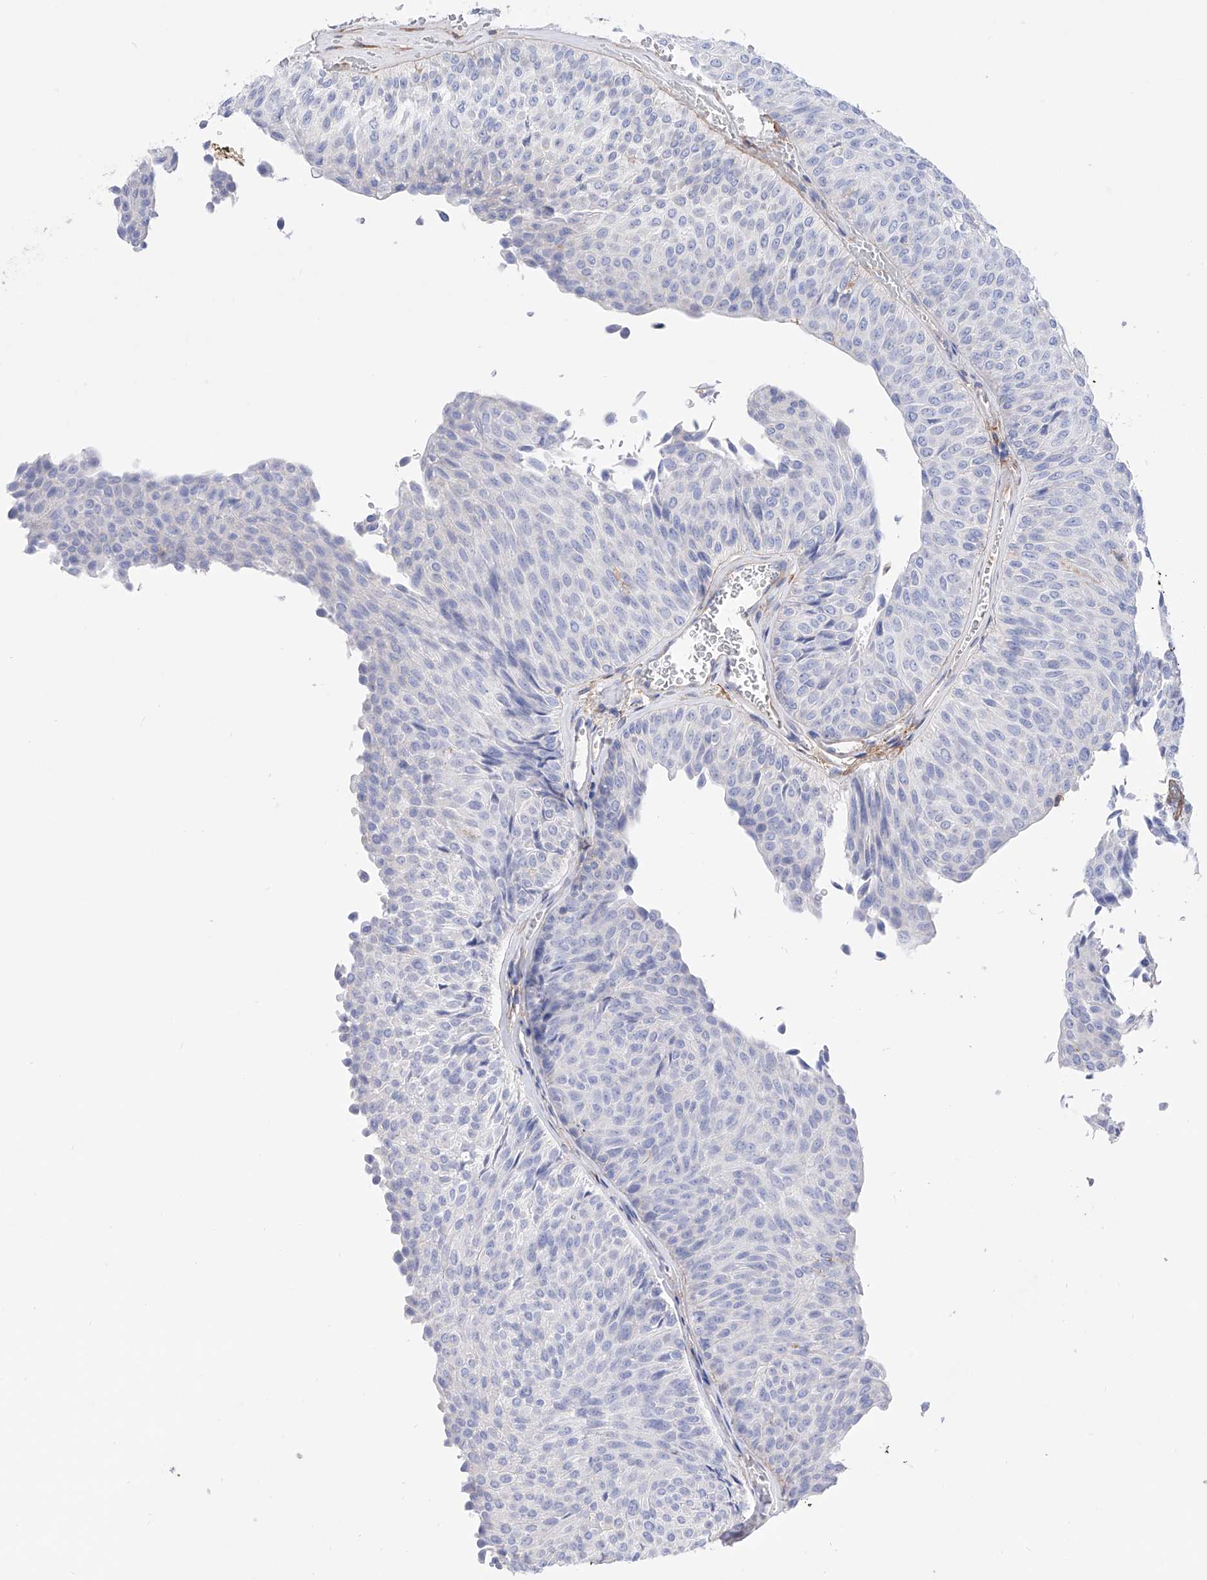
{"staining": {"intensity": "negative", "quantity": "none", "location": "none"}, "tissue": "urothelial cancer", "cell_type": "Tumor cells", "image_type": "cancer", "snomed": [{"axis": "morphology", "description": "Urothelial carcinoma, Low grade"}, {"axis": "topography", "description": "Urinary bladder"}], "caption": "The image exhibits no significant staining in tumor cells of urothelial carcinoma (low-grade).", "gene": "ZNF653", "patient": {"sex": "male", "age": 78}}